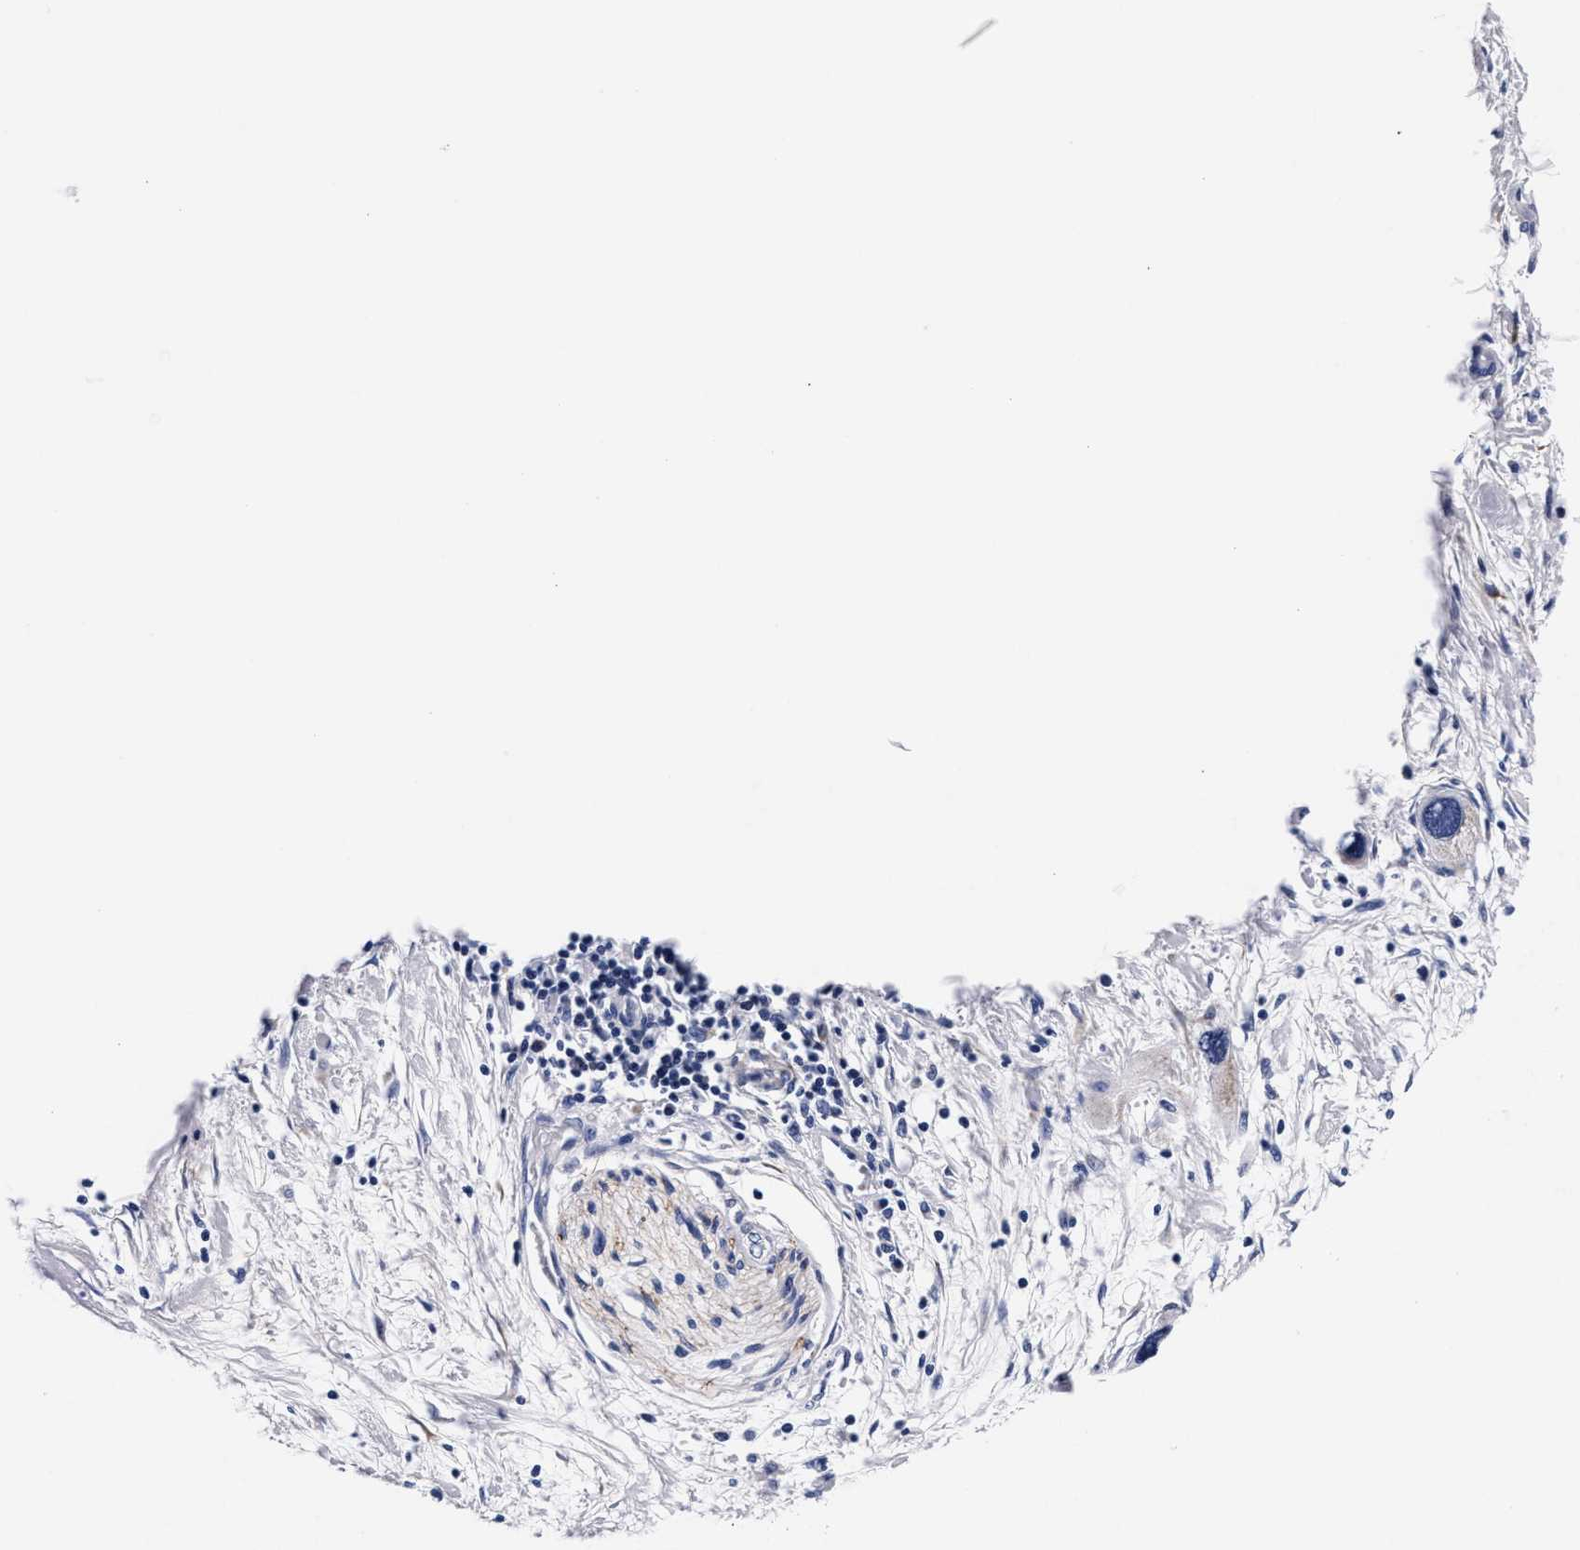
{"staining": {"intensity": "moderate", "quantity": "<25%", "location": "cytoplasmic/membranous"}, "tissue": "pancreatic cancer", "cell_type": "Tumor cells", "image_type": "cancer", "snomed": [{"axis": "morphology", "description": "Adenocarcinoma, NOS"}, {"axis": "topography", "description": "Pancreas"}], "caption": "An IHC photomicrograph of tumor tissue is shown. Protein staining in brown labels moderate cytoplasmic/membranous positivity in pancreatic cancer within tumor cells.", "gene": "RAB3B", "patient": {"sex": "male", "age": 73}}